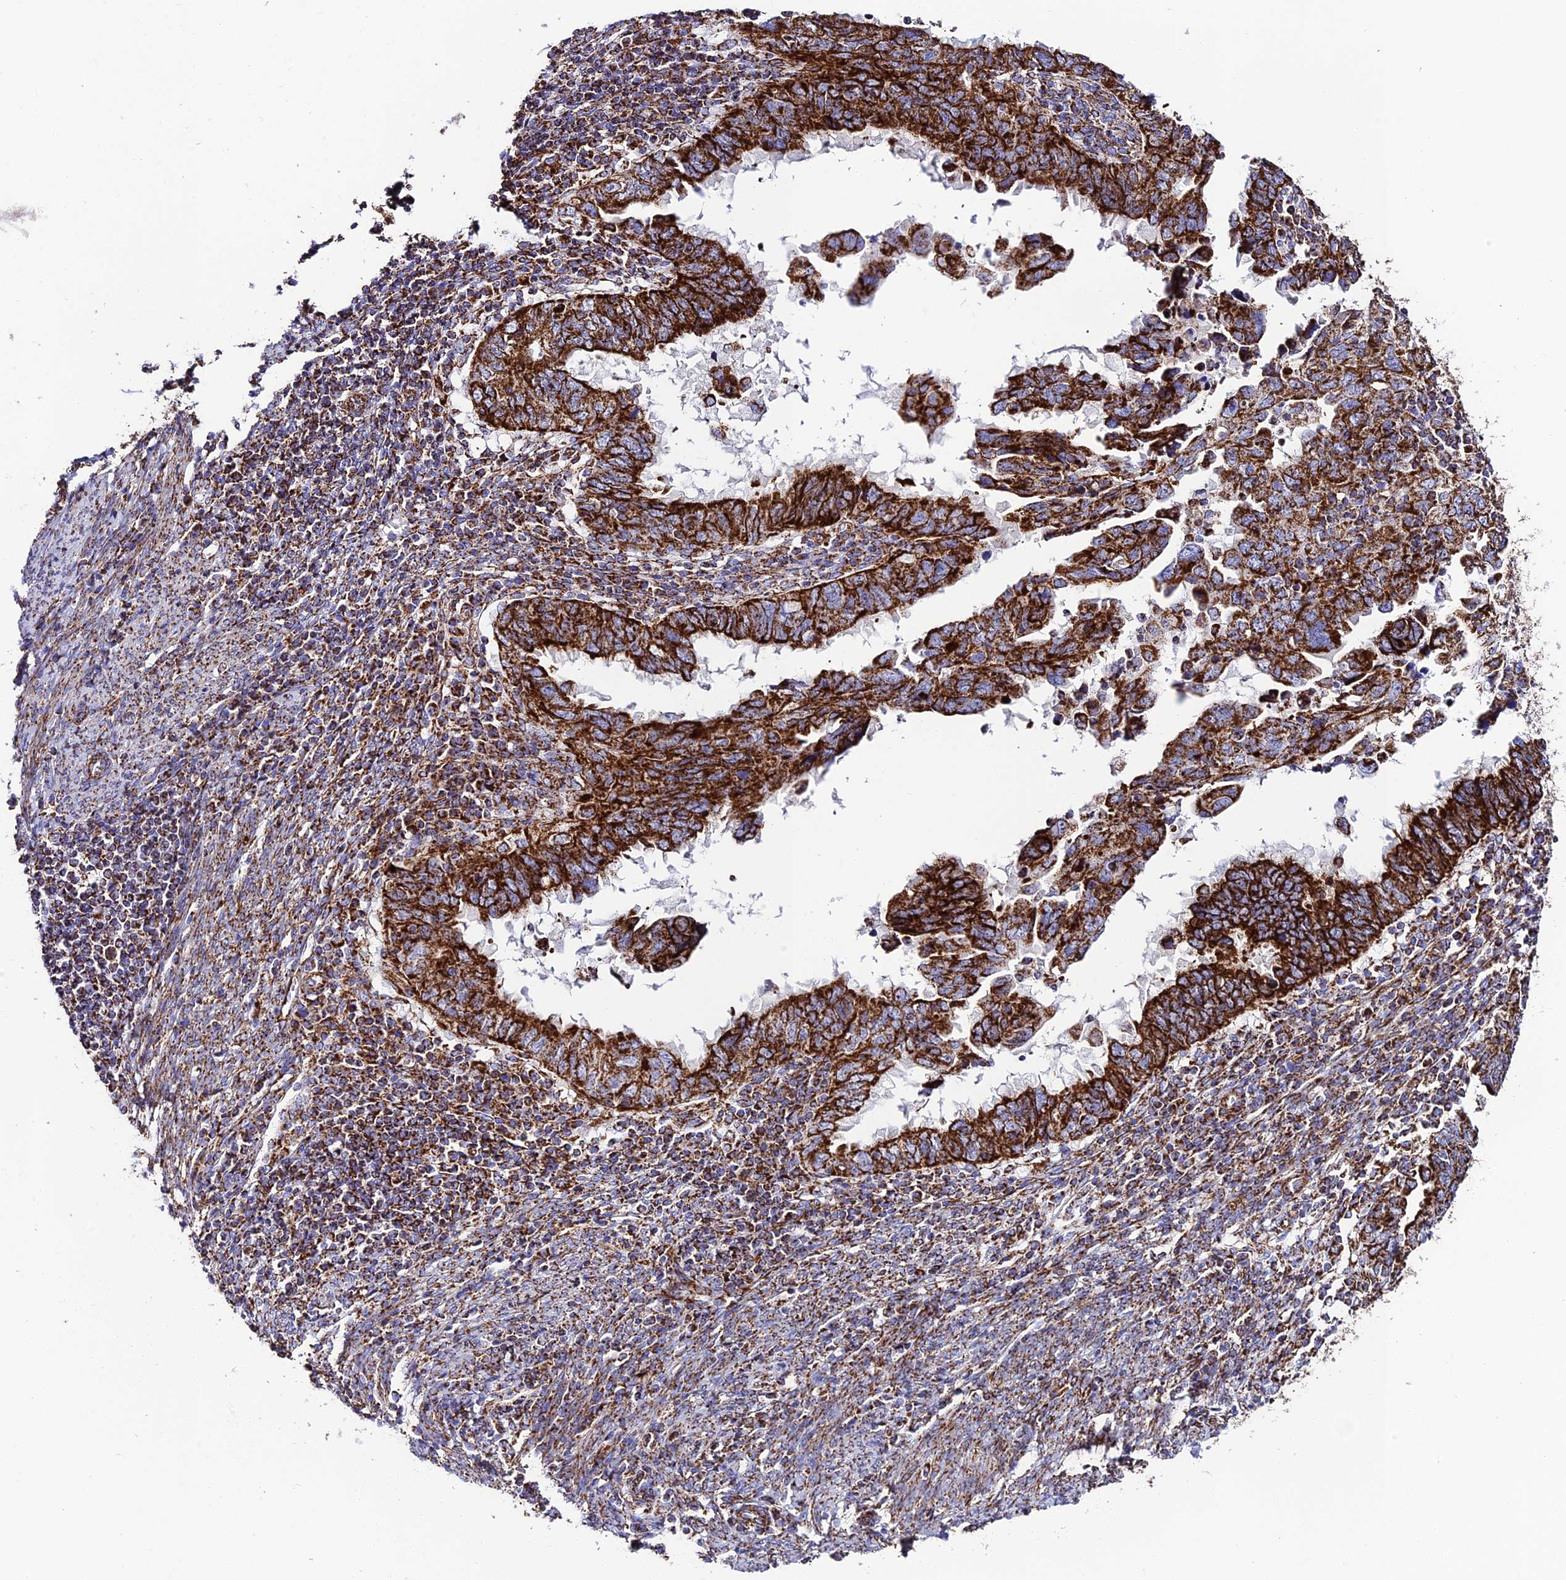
{"staining": {"intensity": "strong", "quantity": ">75%", "location": "cytoplasmic/membranous"}, "tissue": "endometrial cancer", "cell_type": "Tumor cells", "image_type": "cancer", "snomed": [{"axis": "morphology", "description": "Adenocarcinoma, NOS"}, {"axis": "topography", "description": "Uterus"}], "caption": "A high amount of strong cytoplasmic/membranous staining is identified in about >75% of tumor cells in endometrial cancer tissue.", "gene": "CHCHD3", "patient": {"sex": "female", "age": 77}}